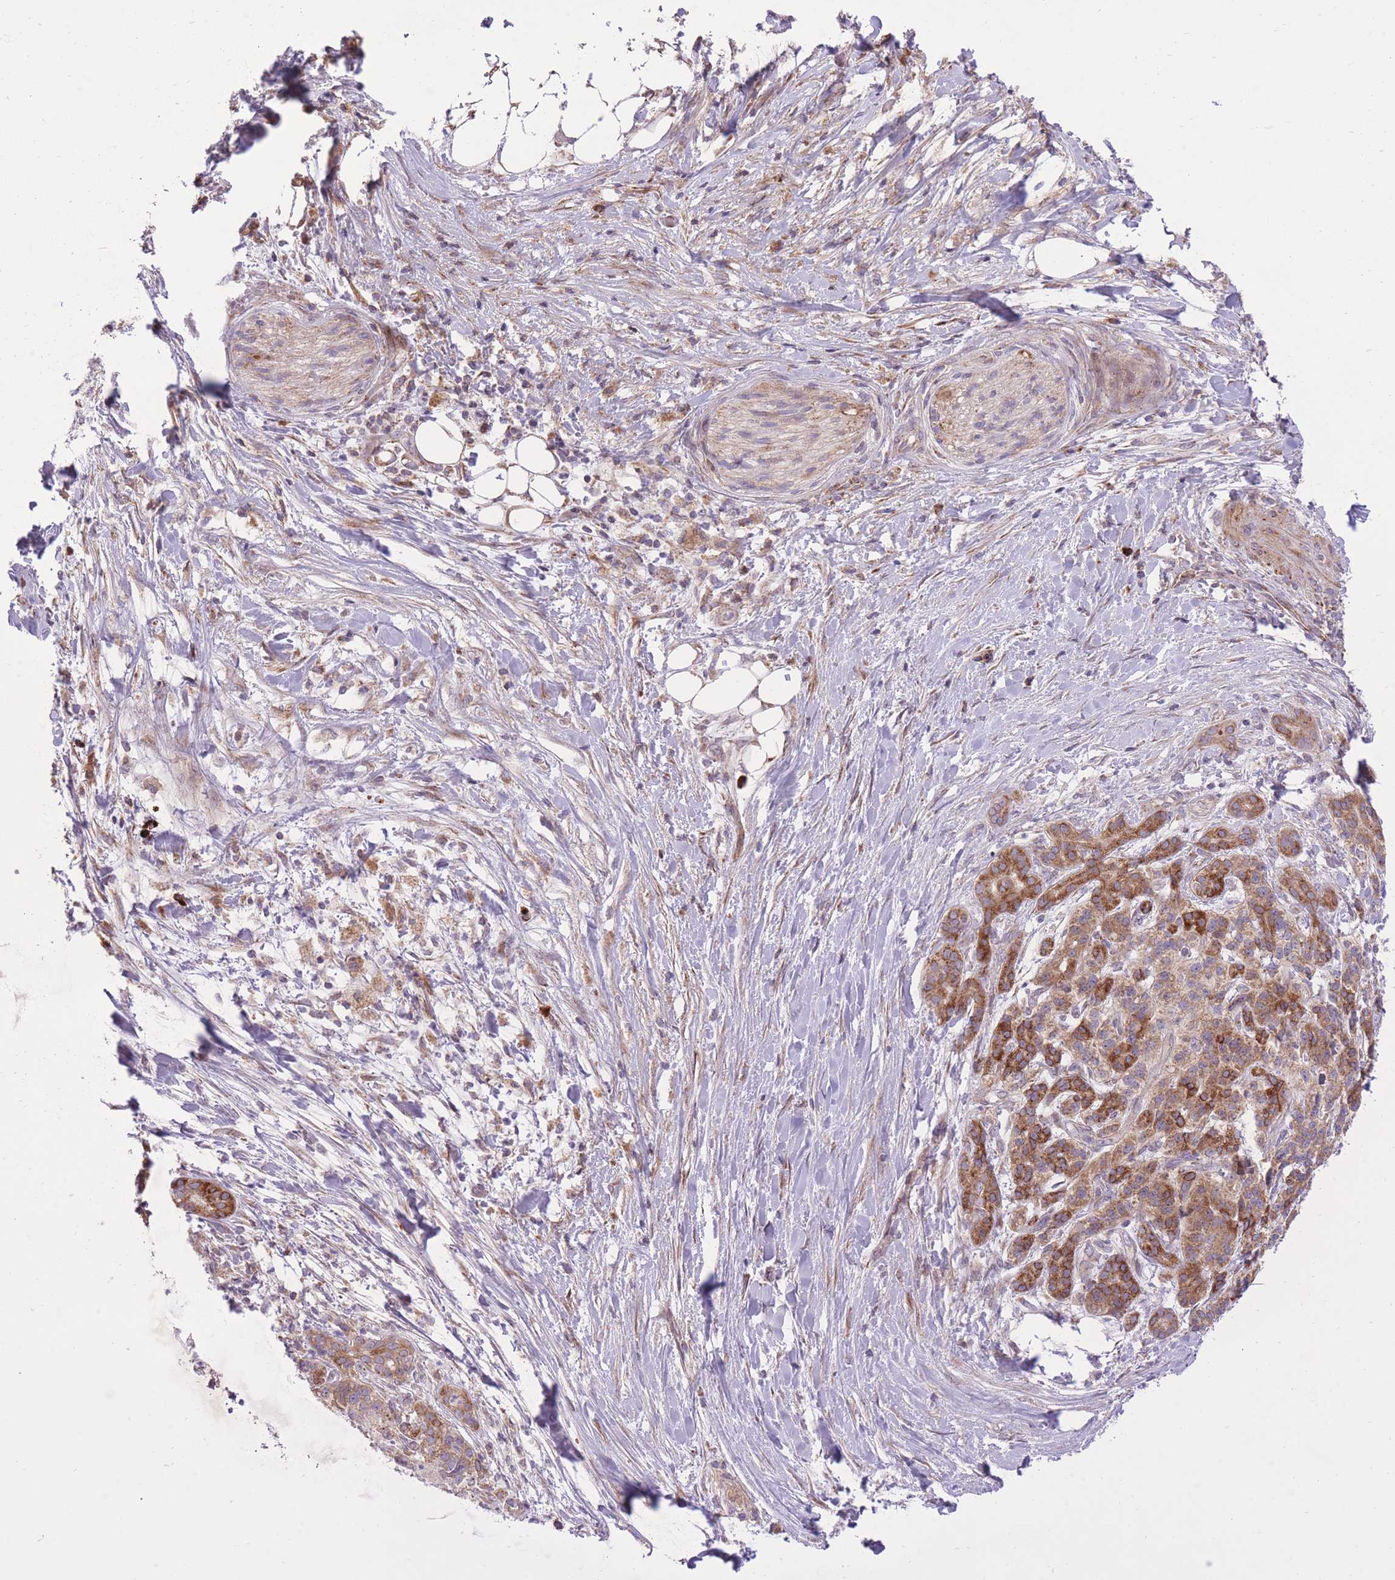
{"staining": {"intensity": "moderate", "quantity": ">75%", "location": "cytoplasmic/membranous"}, "tissue": "pancreatic cancer", "cell_type": "Tumor cells", "image_type": "cancer", "snomed": [{"axis": "morphology", "description": "Adenocarcinoma, NOS"}, {"axis": "topography", "description": "Pancreas"}], "caption": "Adenocarcinoma (pancreatic) was stained to show a protein in brown. There is medium levels of moderate cytoplasmic/membranous staining in about >75% of tumor cells. Immunohistochemistry (ihc) stains the protein of interest in brown and the nuclei are stained blue.", "gene": "SLC4A4", "patient": {"sex": "male", "age": 58}}